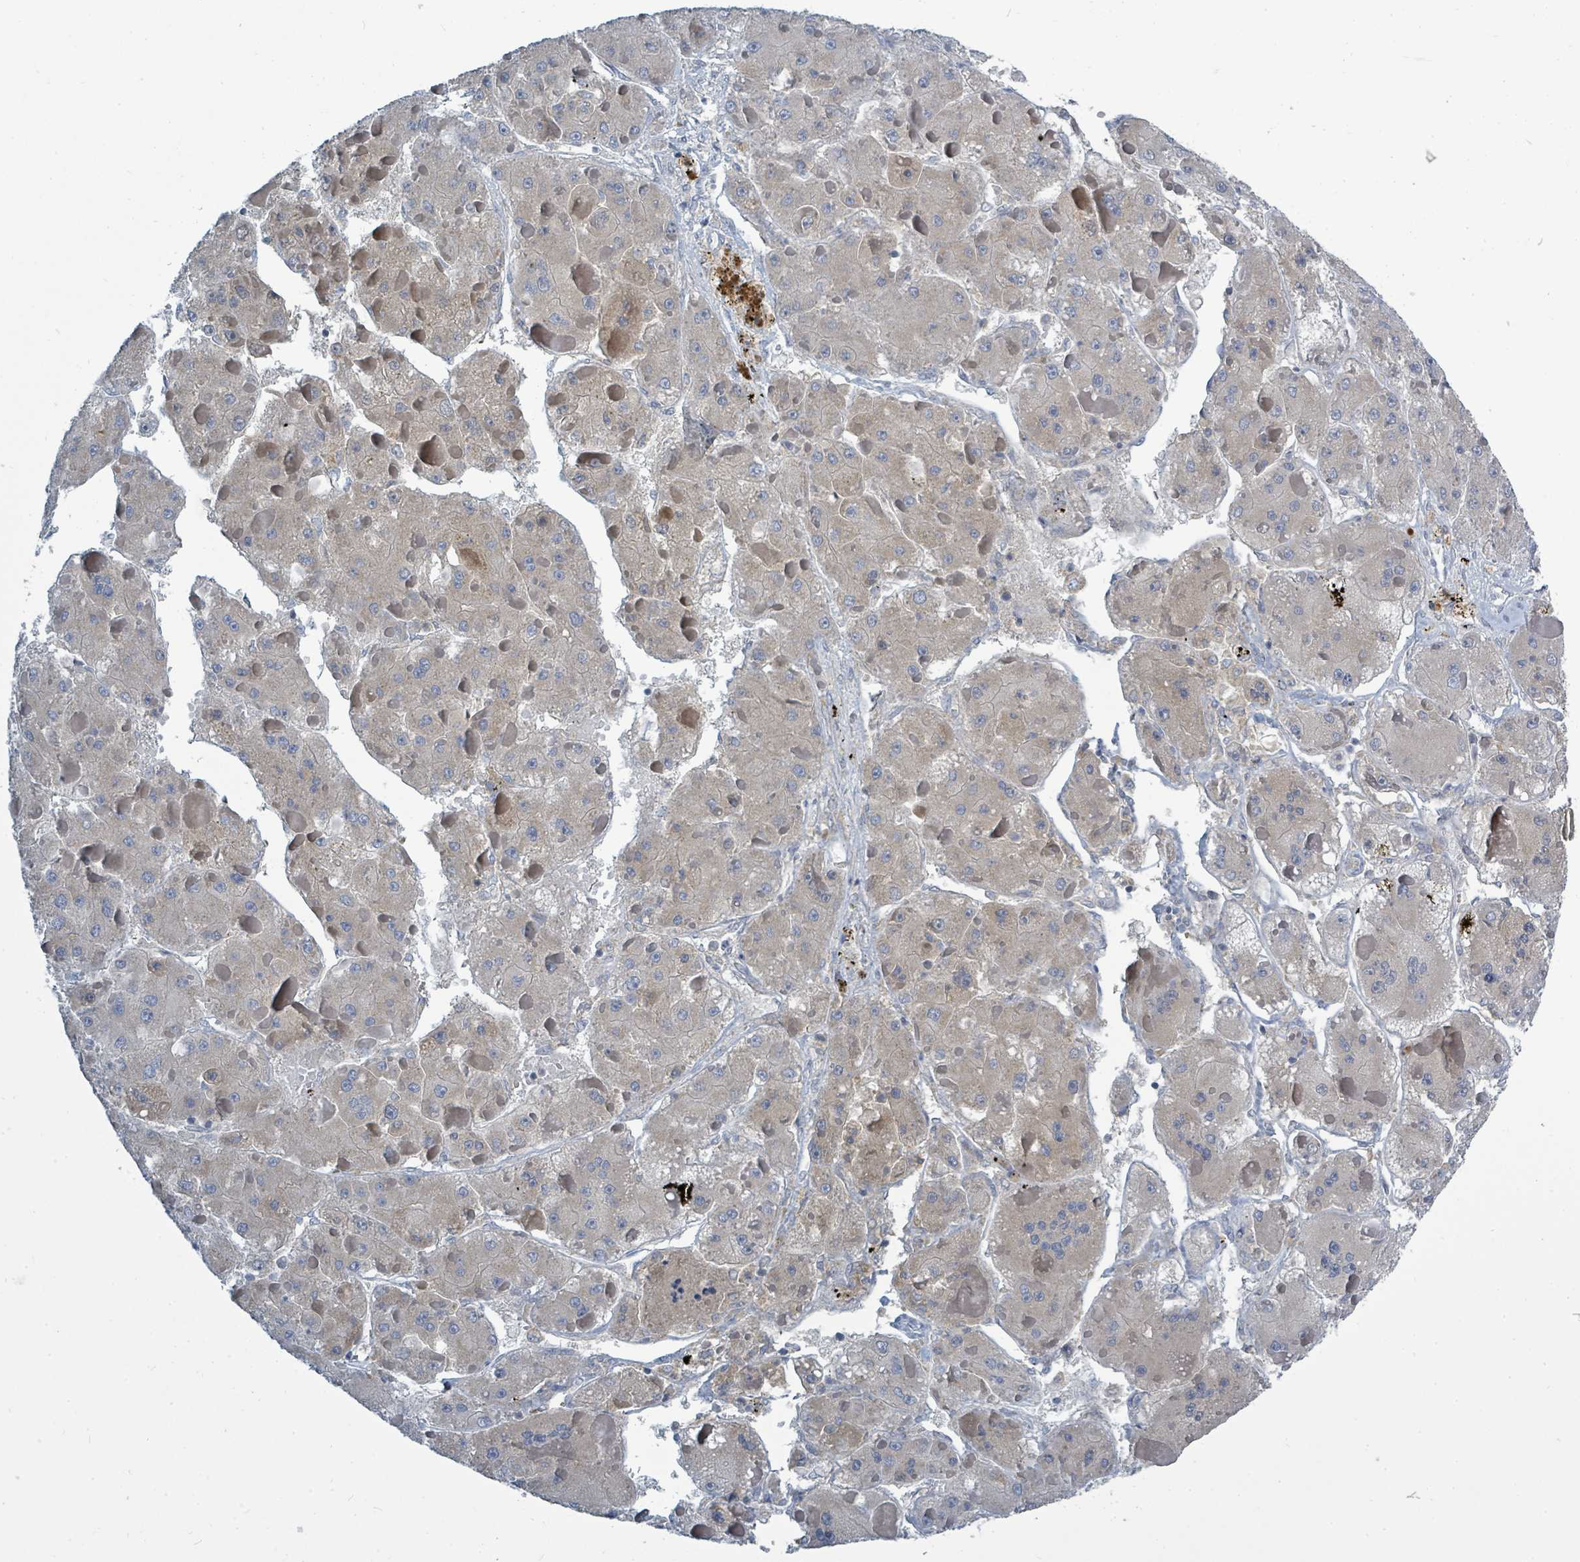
{"staining": {"intensity": "negative", "quantity": "none", "location": "none"}, "tissue": "liver cancer", "cell_type": "Tumor cells", "image_type": "cancer", "snomed": [{"axis": "morphology", "description": "Carcinoma, Hepatocellular, NOS"}, {"axis": "topography", "description": "Liver"}], "caption": "DAB immunohistochemical staining of liver cancer displays no significant expression in tumor cells.", "gene": "SLC25A23", "patient": {"sex": "female", "age": 73}}